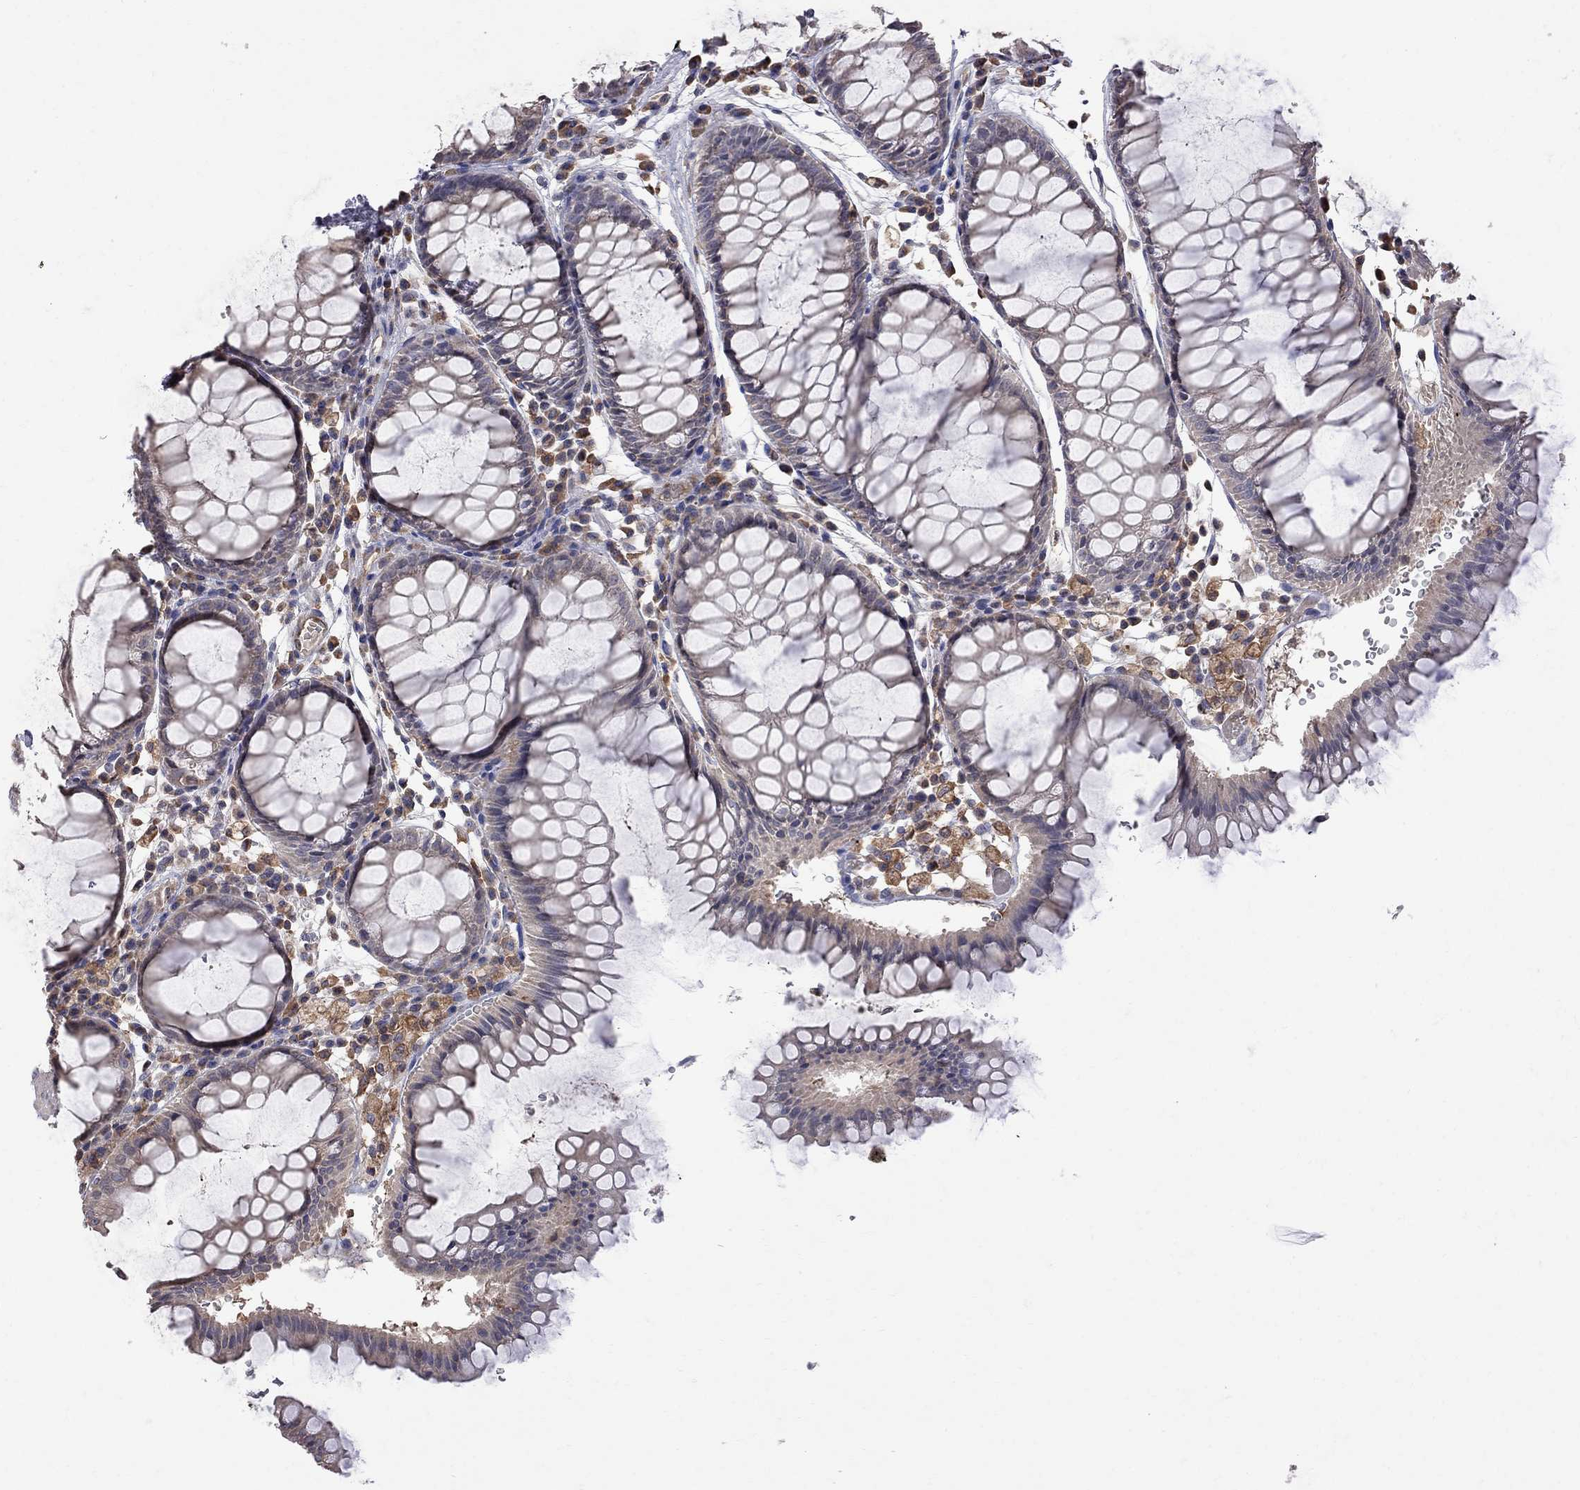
{"staining": {"intensity": "negative", "quantity": "none", "location": "none"}, "tissue": "rectum", "cell_type": "Glandular cells", "image_type": "normal", "snomed": [{"axis": "morphology", "description": "Normal tissue, NOS"}, {"axis": "topography", "description": "Rectum"}], "caption": "IHC histopathology image of unremarkable rectum: human rectum stained with DAB shows no significant protein staining in glandular cells.", "gene": "ABI3", "patient": {"sex": "female", "age": 68}}